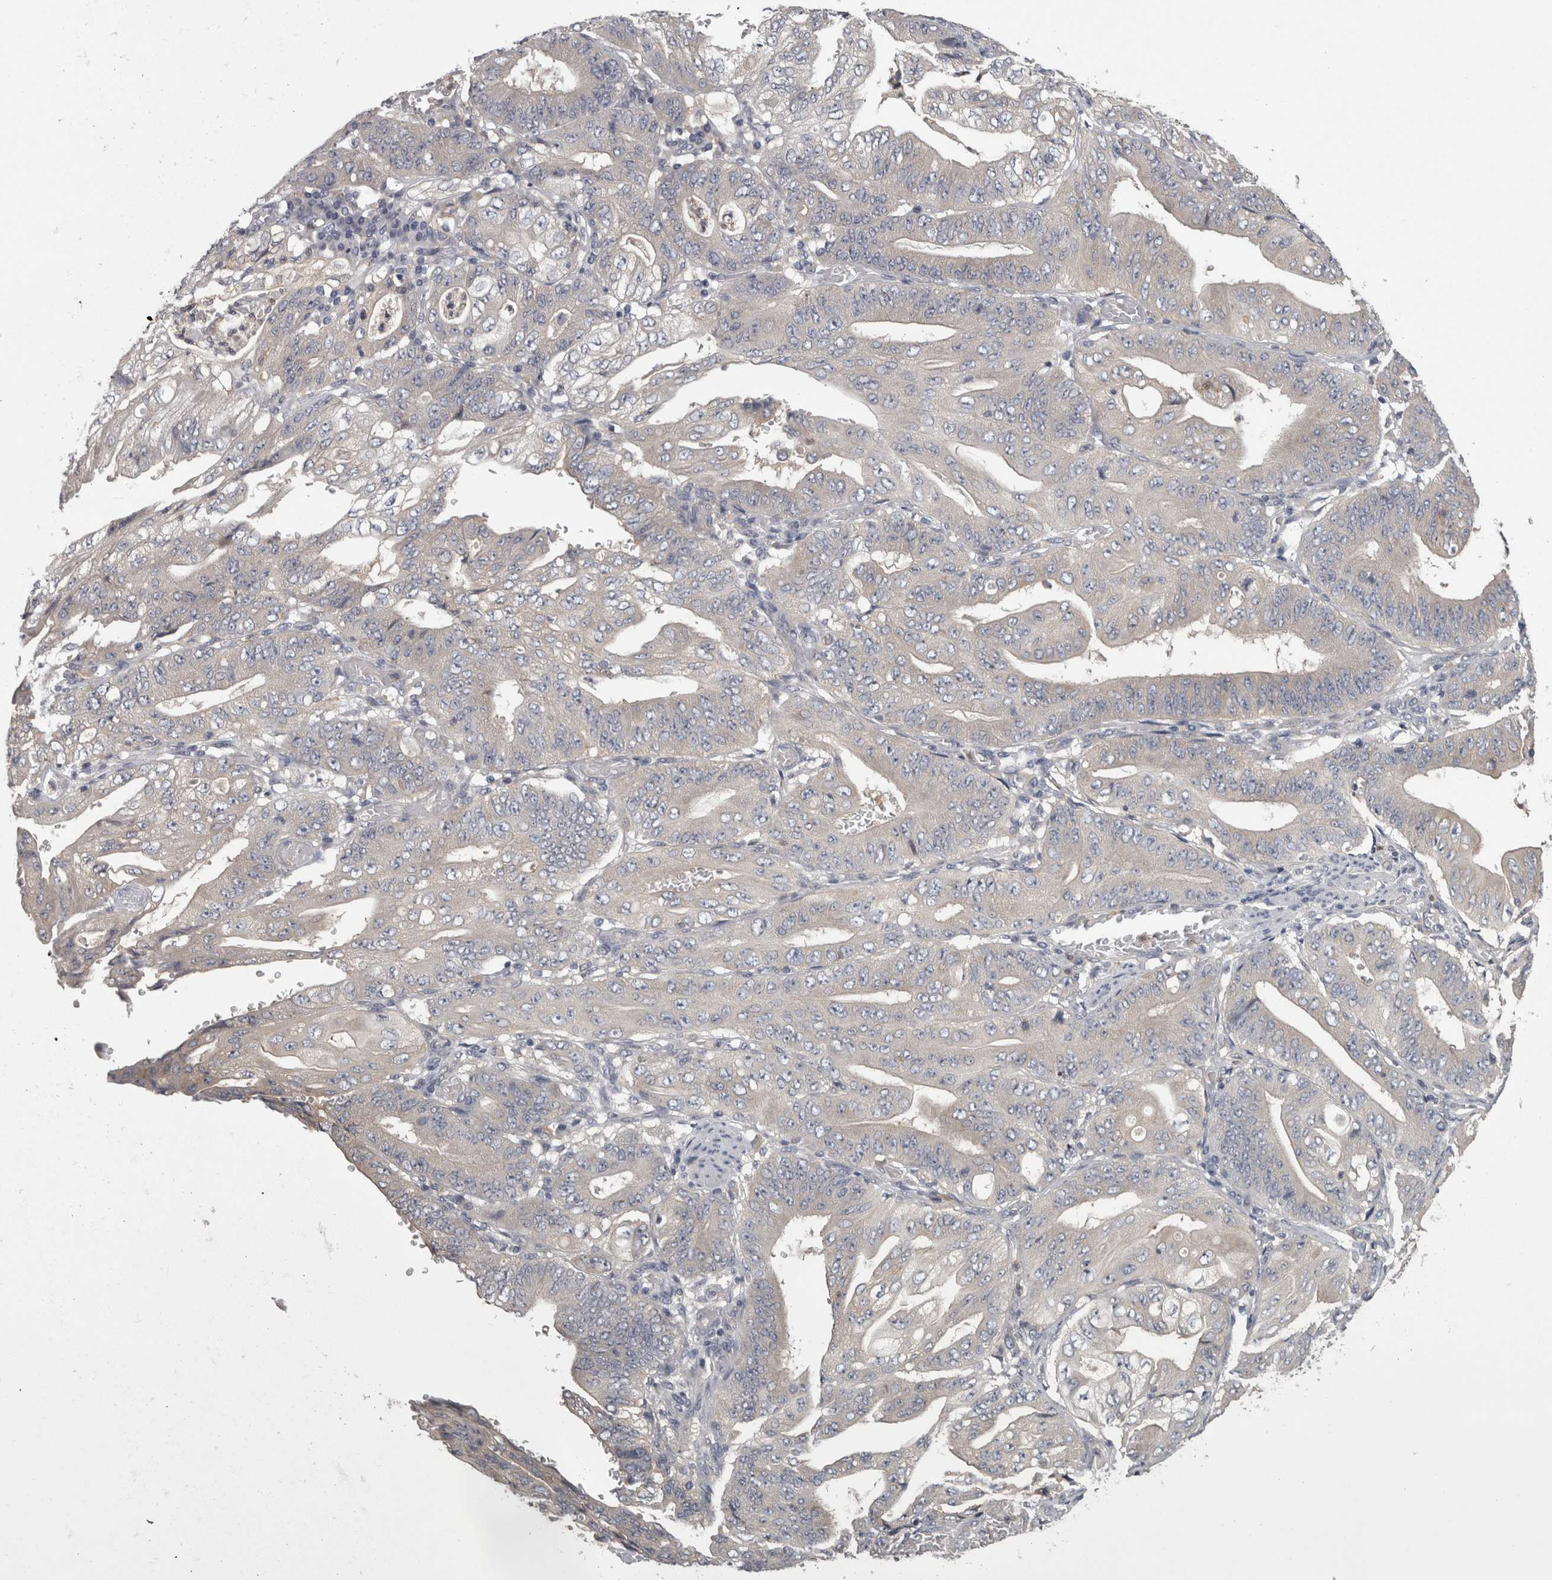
{"staining": {"intensity": "negative", "quantity": "none", "location": "none"}, "tissue": "stomach cancer", "cell_type": "Tumor cells", "image_type": "cancer", "snomed": [{"axis": "morphology", "description": "Adenocarcinoma, NOS"}, {"axis": "topography", "description": "Stomach"}], "caption": "Stomach cancer was stained to show a protein in brown. There is no significant expression in tumor cells. (DAB (3,3'-diaminobenzidine) immunohistochemistry, high magnification).", "gene": "PRKCI", "patient": {"sex": "female", "age": 73}}